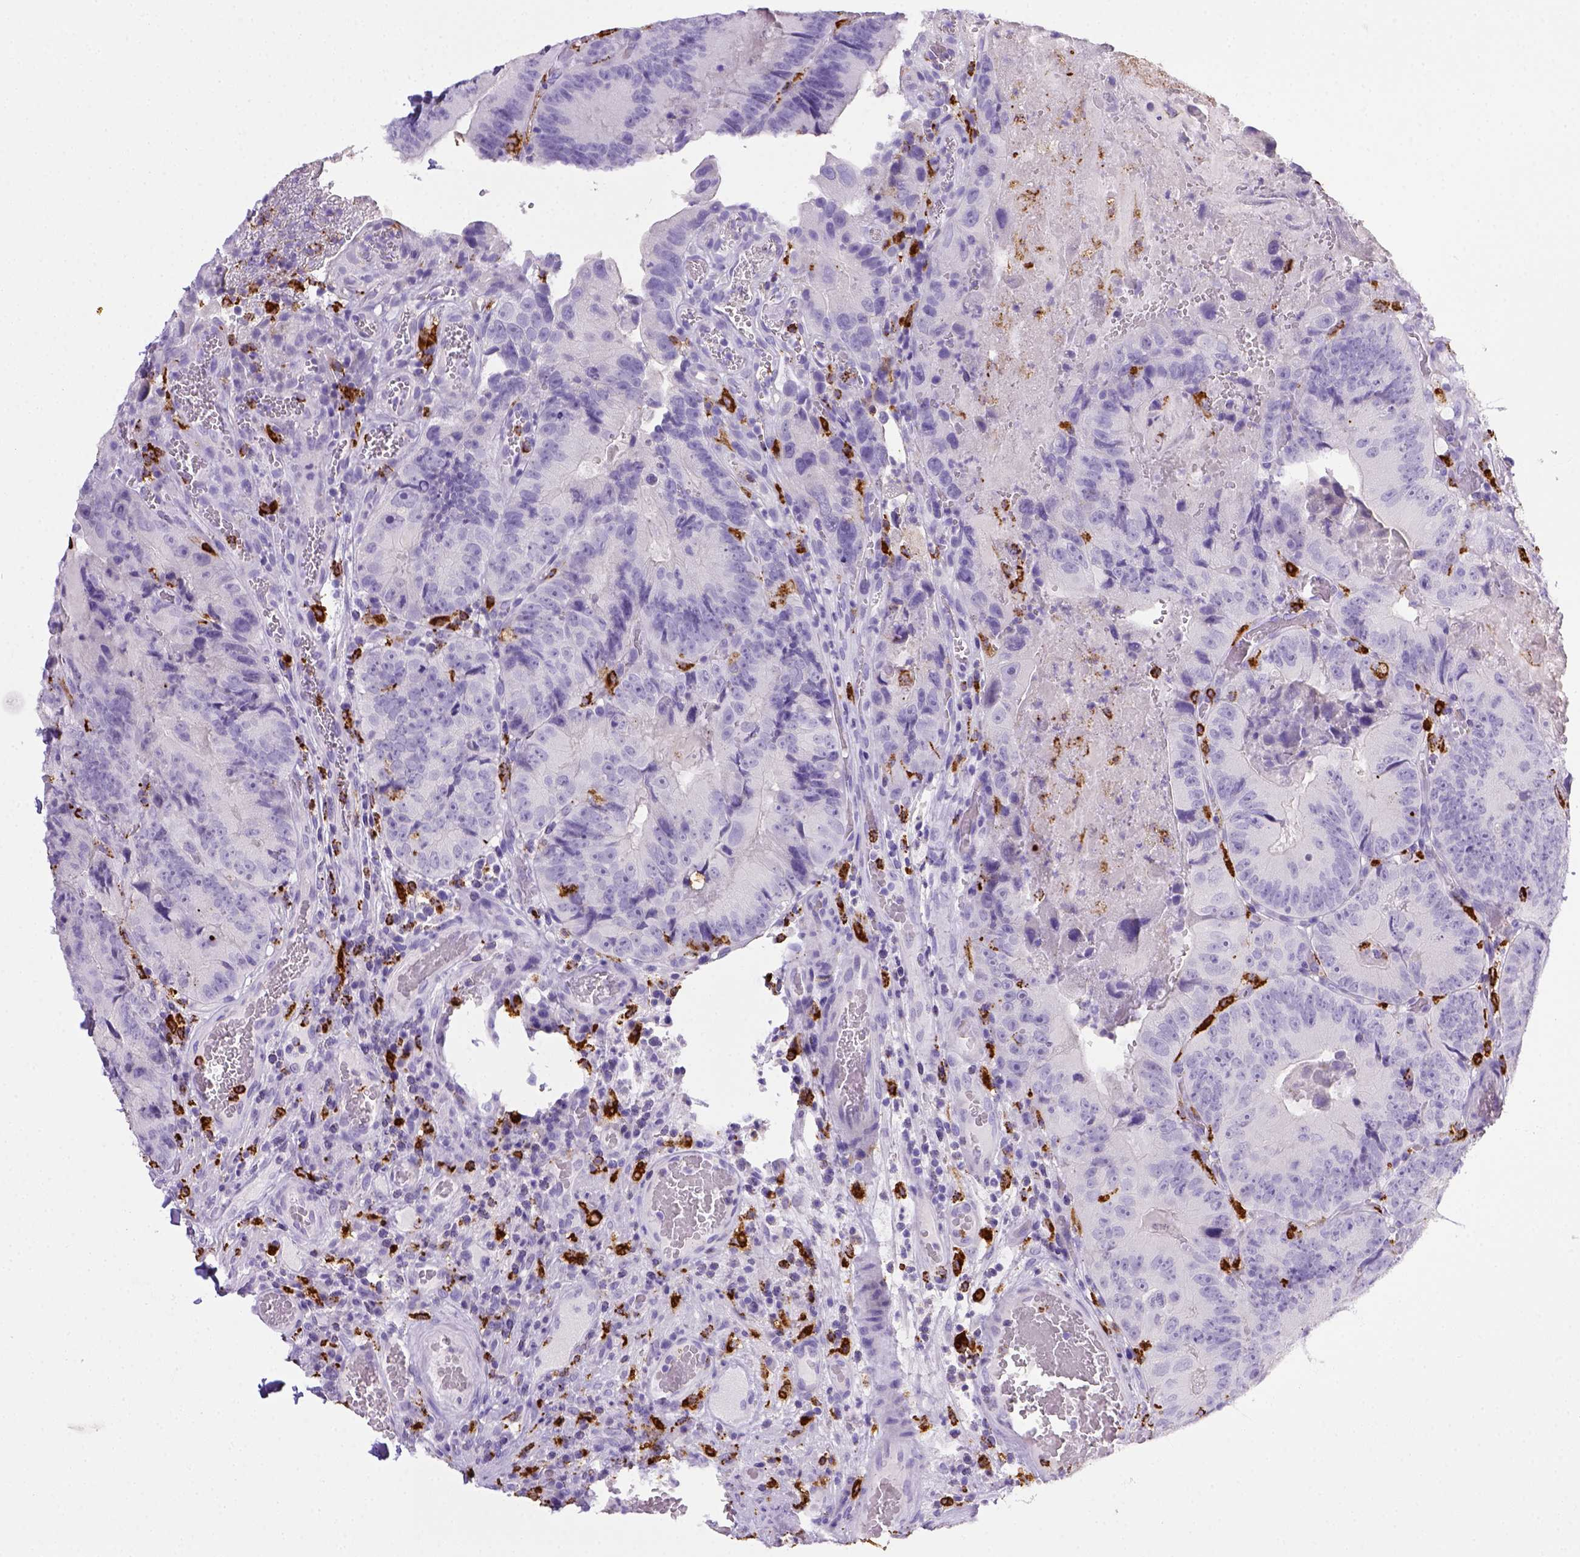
{"staining": {"intensity": "negative", "quantity": "none", "location": "none"}, "tissue": "colorectal cancer", "cell_type": "Tumor cells", "image_type": "cancer", "snomed": [{"axis": "morphology", "description": "Adenocarcinoma, NOS"}, {"axis": "topography", "description": "Colon"}], "caption": "Human colorectal cancer (adenocarcinoma) stained for a protein using immunohistochemistry (IHC) demonstrates no positivity in tumor cells.", "gene": "CD68", "patient": {"sex": "female", "age": 86}}